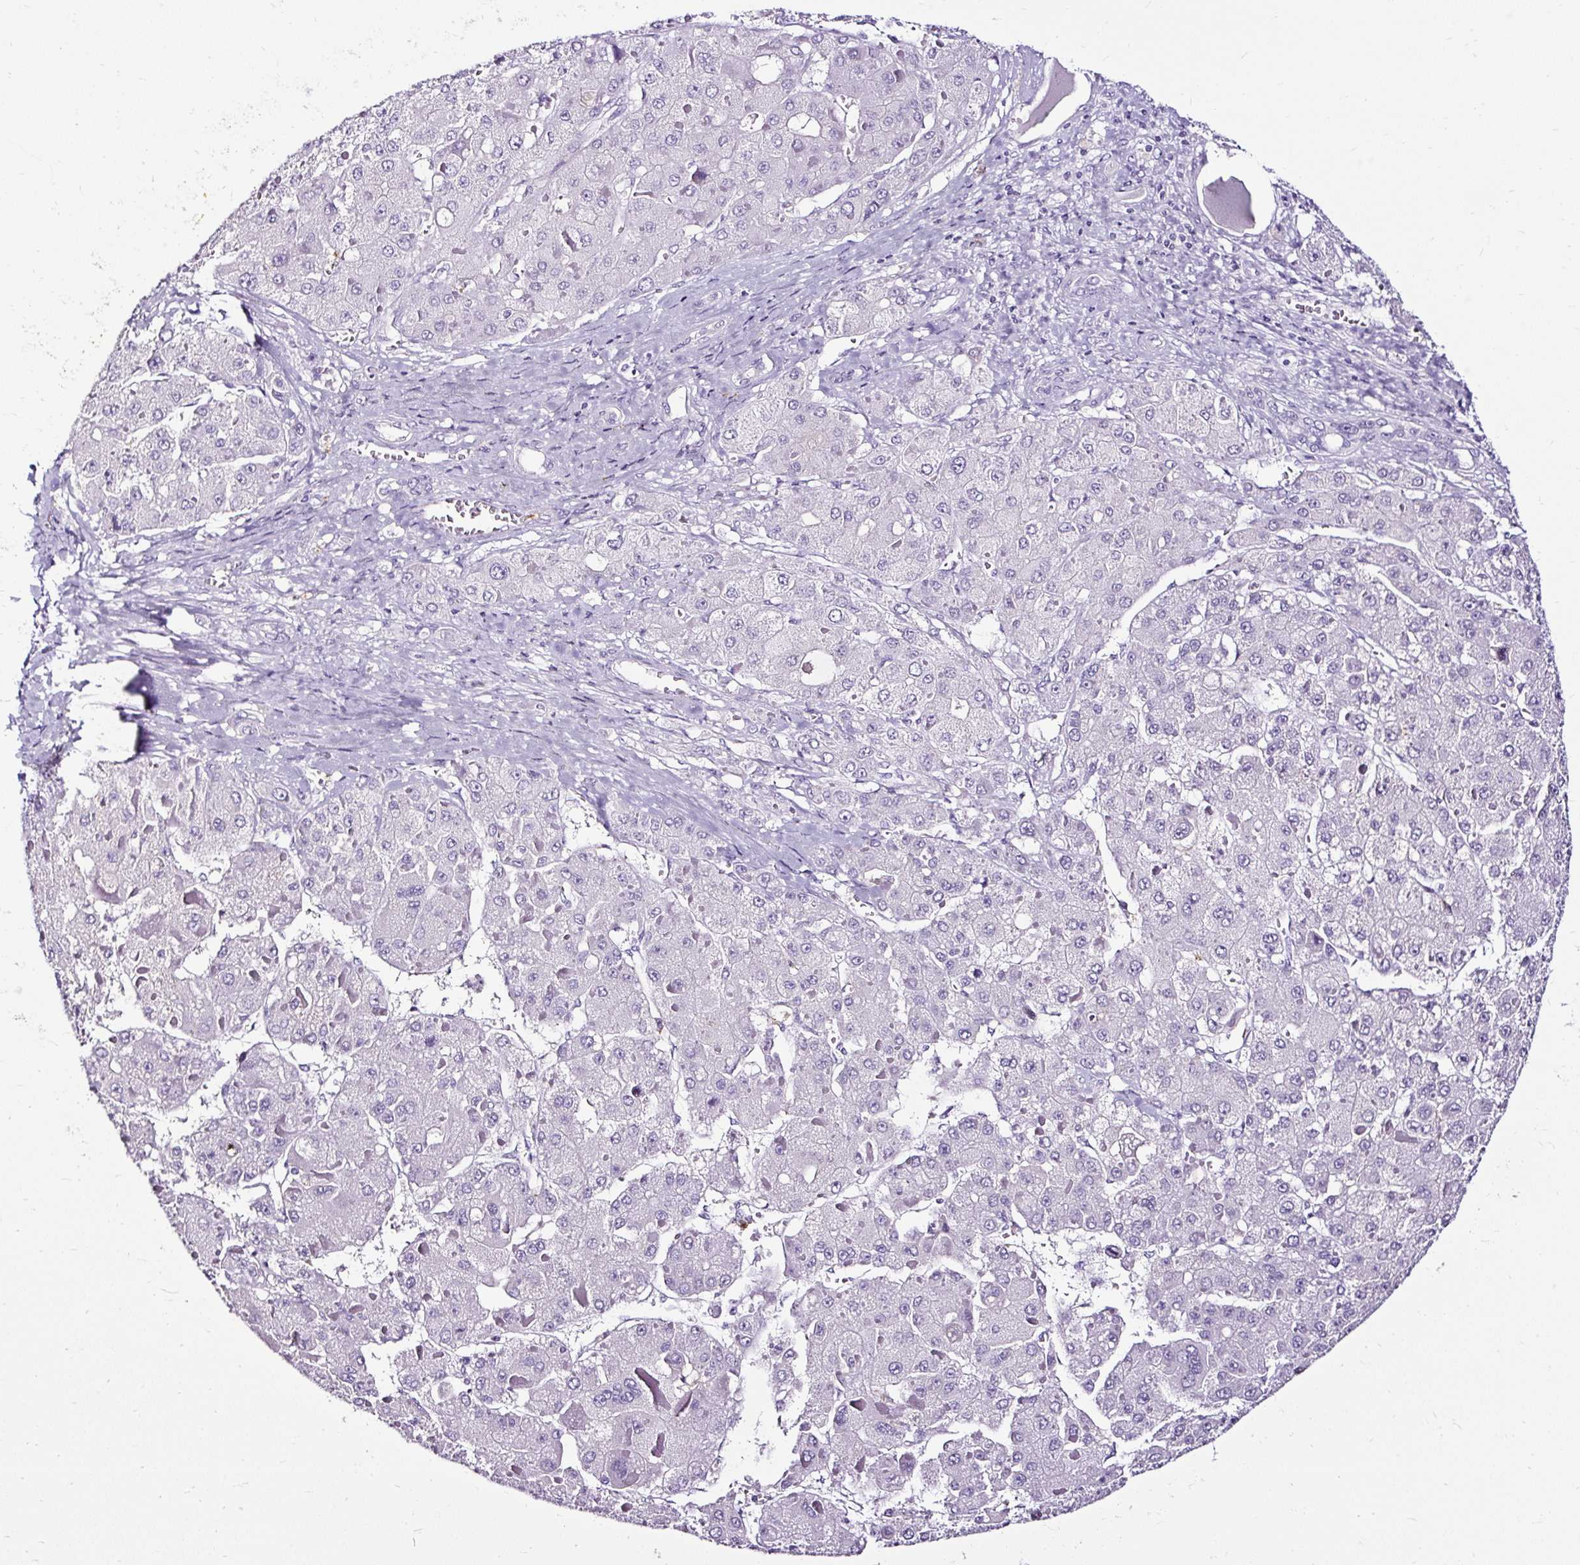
{"staining": {"intensity": "negative", "quantity": "none", "location": "none"}, "tissue": "liver cancer", "cell_type": "Tumor cells", "image_type": "cancer", "snomed": [{"axis": "morphology", "description": "Carcinoma, Hepatocellular, NOS"}, {"axis": "topography", "description": "Liver"}], "caption": "Immunohistochemistry histopathology image of liver hepatocellular carcinoma stained for a protein (brown), which displays no expression in tumor cells.", "gene": "SLC7A8", "patient": {"sex": "female", "age": 73}}